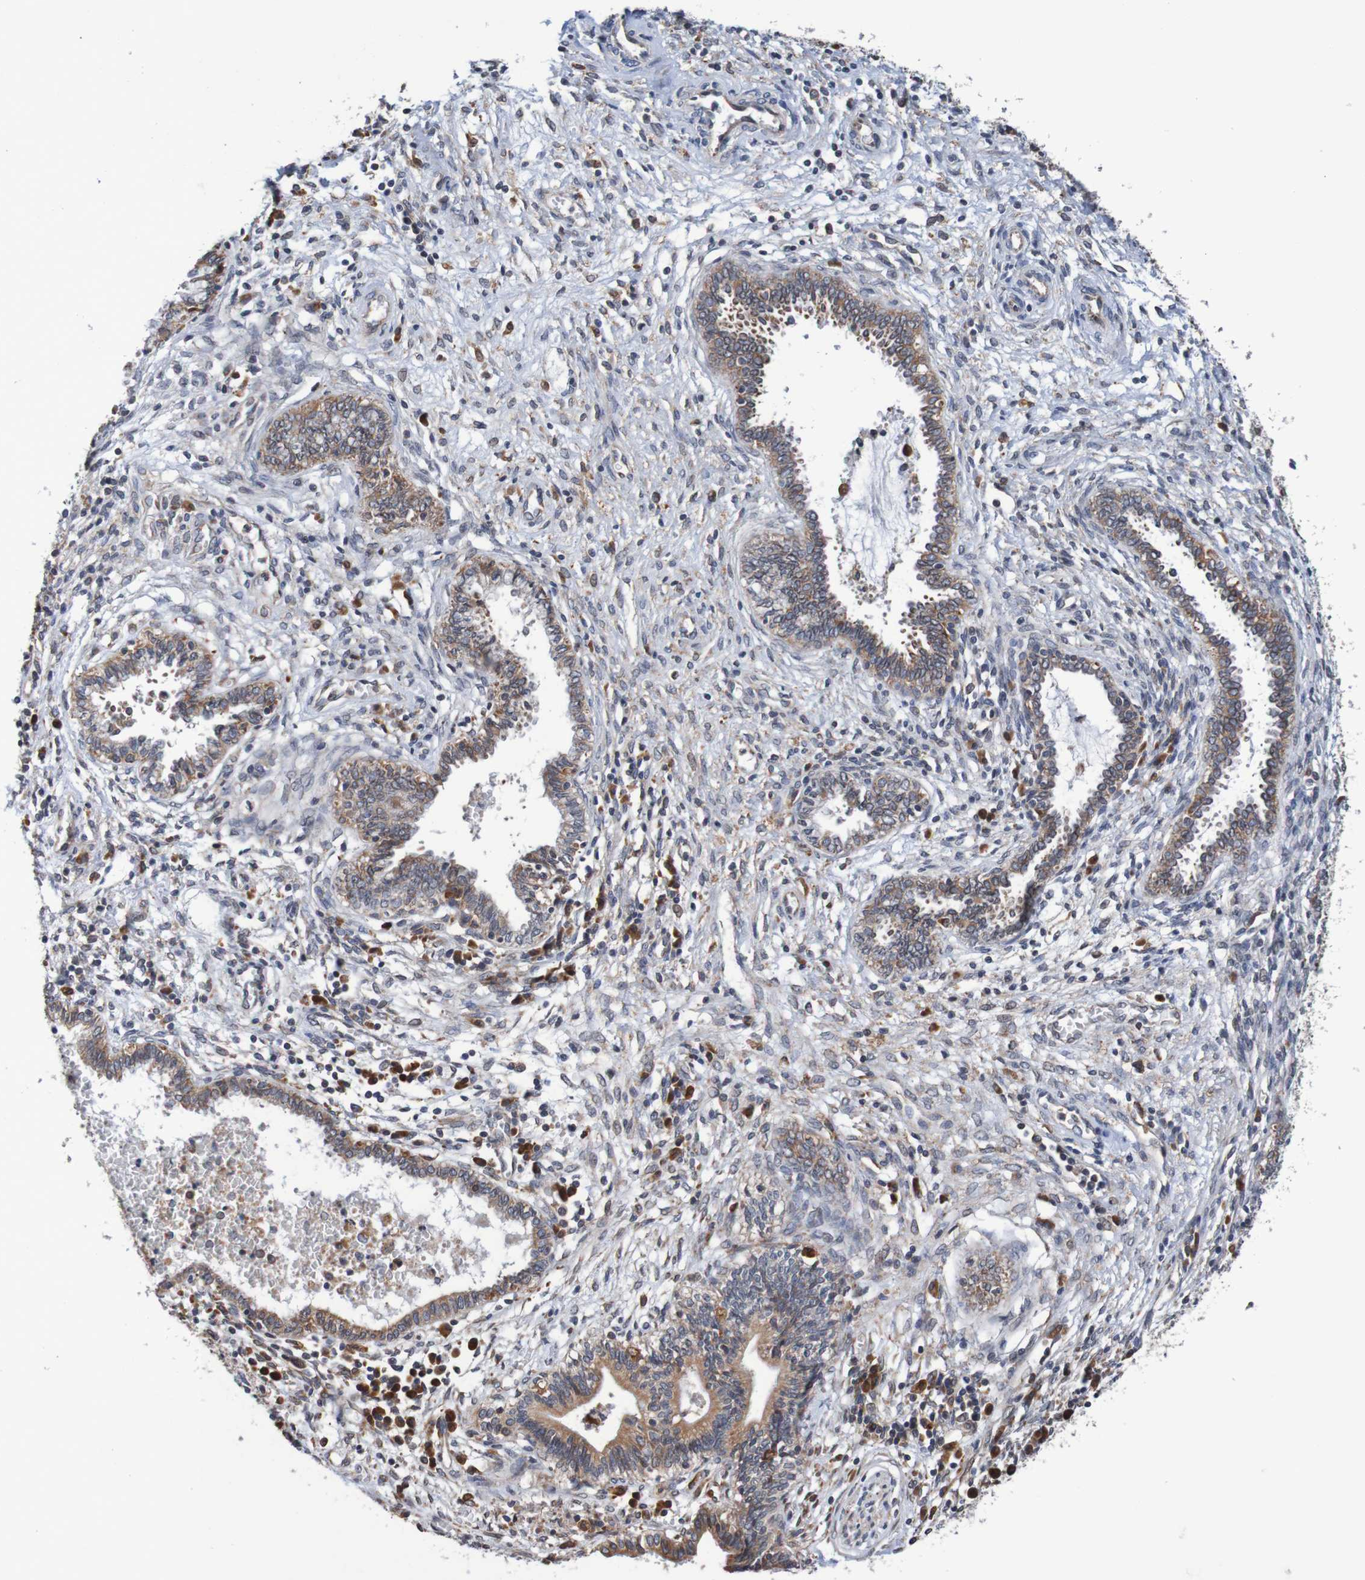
{"staining": {"intensity": "moderate", "quantity": ">75%", "location": "cytoplasmic/membranous"}, "tissue": "cervical cancer", "cell_type": "Tumor cells", "image_type": "cancer", "snomed": [{"axis": "morphology", "description": "Adenocarcinoma, NOS"}, {"axis": "topography", "description": "Cervix"}], "caption": "DAB (3,3'-diaminobenzidine) immunohistochemical staining of adenocarcinoma (cervical) demonstrates moderate cytoplasmic/membranous protein positivity in approximately >75% of tumor cells.", "gene": "FIBP", "patient": {"sex": "female", "age": 44}}